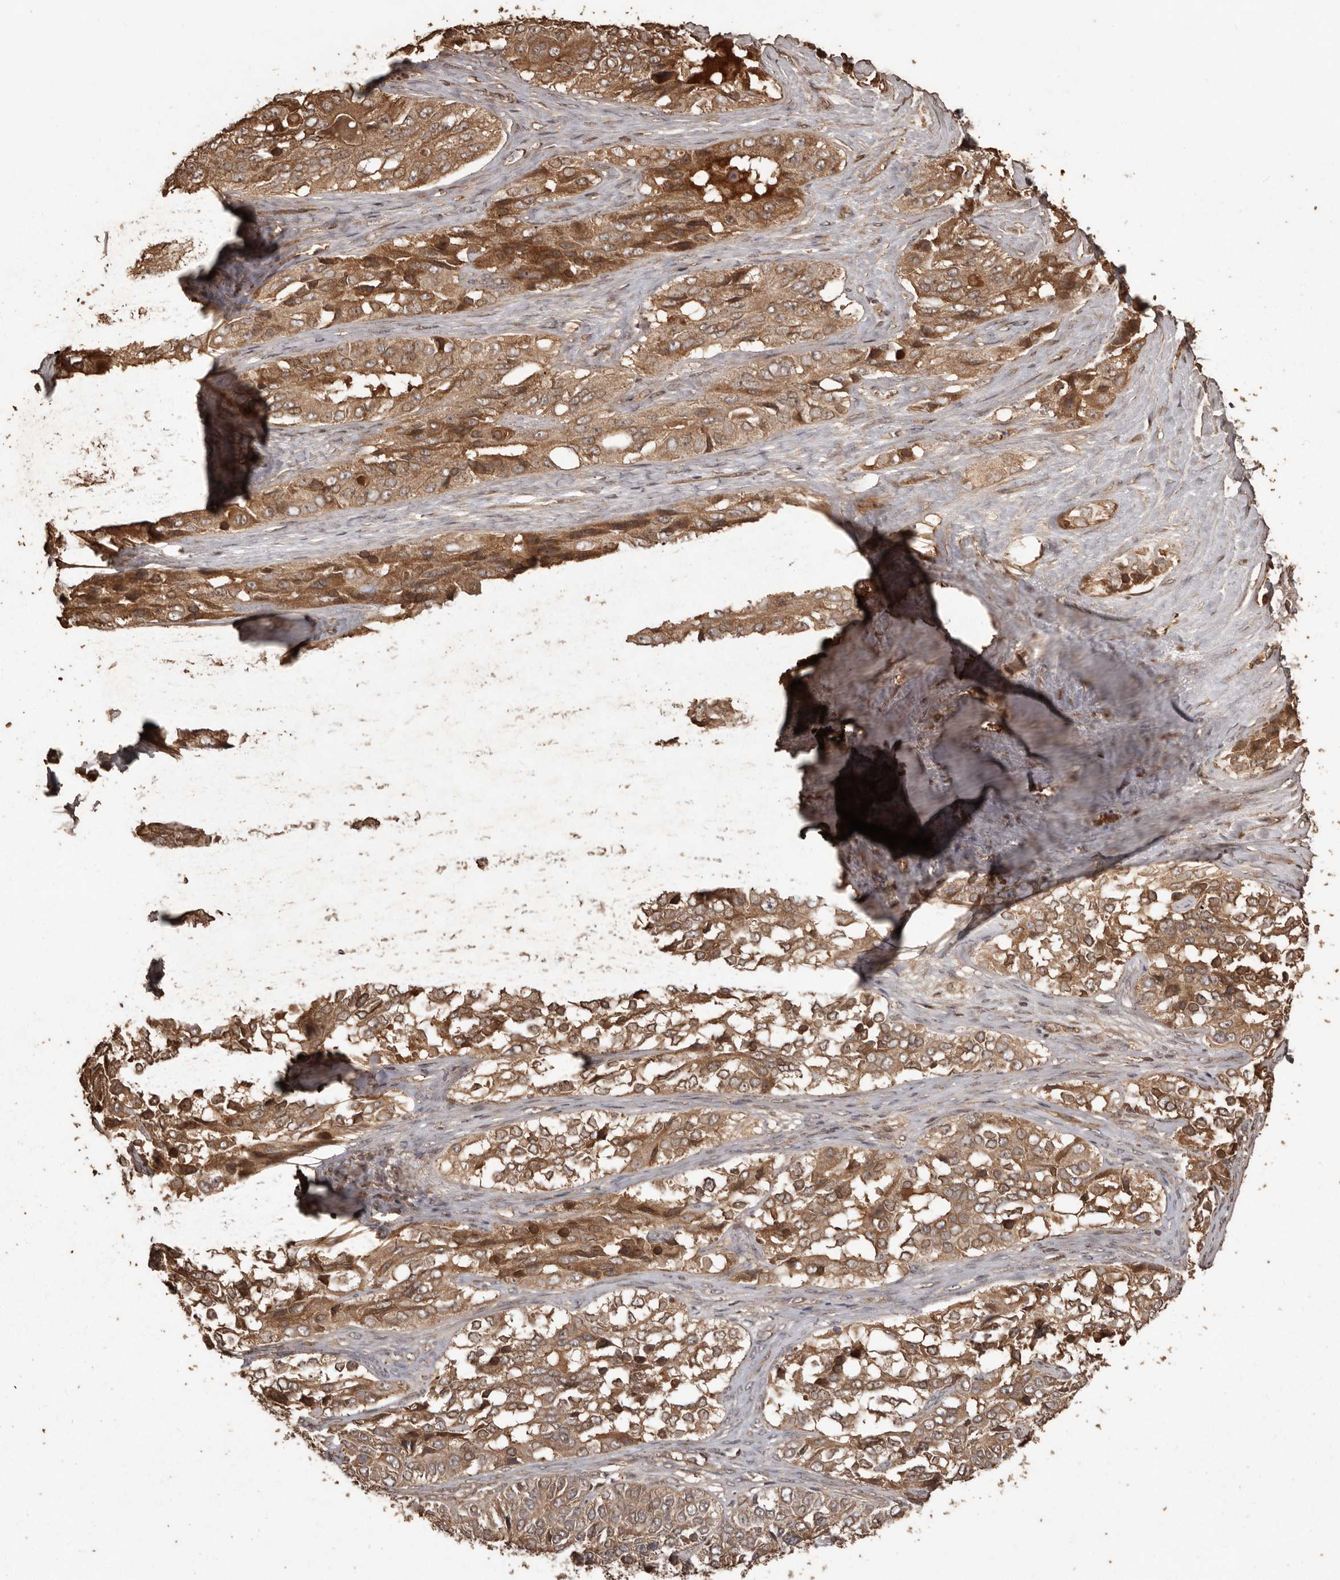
{"staining": {"intensity": "moderate", "quantity": ">75%", "location": "cytoplasmic/membranous"}, "tissue": "ovarian cancer", "cell_type": "Tumor cells", "image_type": "cancer", "snomed": [{"axis": "morphology", "description": "Carcinoma, endometroid"}, {"axis": "topography", "description": "Ovary"}], "caption": "There is medium levels of moderate cytoplasmic/membranous staining in tumor cells of ovarian cancer, as demonstrated by immunohistochemical staining (brown color).", "gene": "NUP43", "patient": {"sex": "female", "age": 51}}